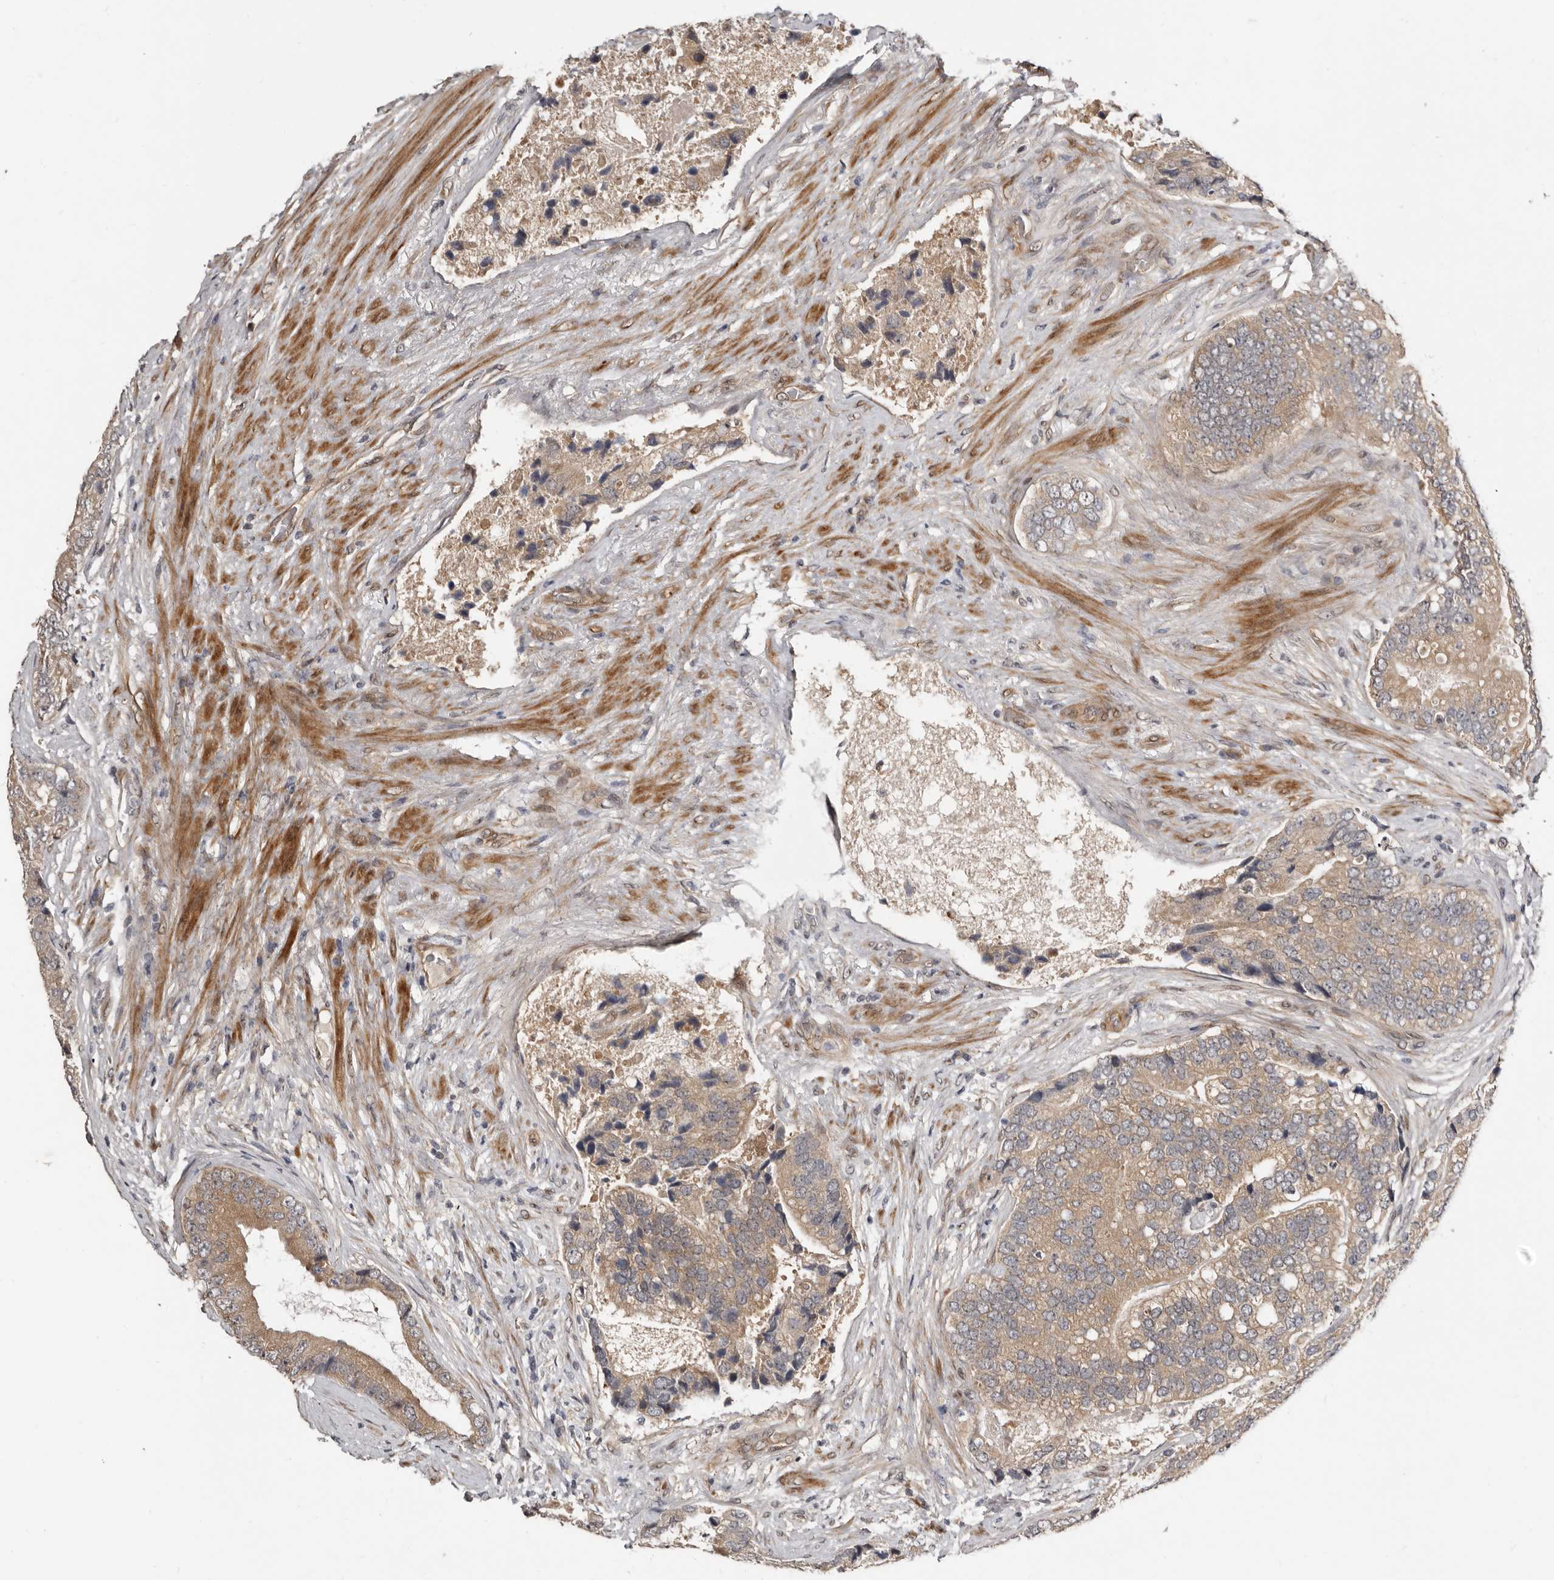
{"staining": {"intensity": "moderate", "quantity": ">75%", "location": "cytoplasmic/membranous"}, "tissue": "prostate cancer", "cell_type": "Tumor cells", "image_type": "cancer", "snomed": [{"axis": "morphology", "description": "Adenocarcinoma, High grade"}, {"axis": "topography", "description": "Prostate"}], "caption": "There is medium levels of moderate cytoplasmic/membranous positivity in tumor cells of prostate cancer (high-grade adenocarcinoma), as demonstrated by immunohistochemical staining (brown color).", "gene": "SBDS", "patient": {"sex": "male", "age": 70}}